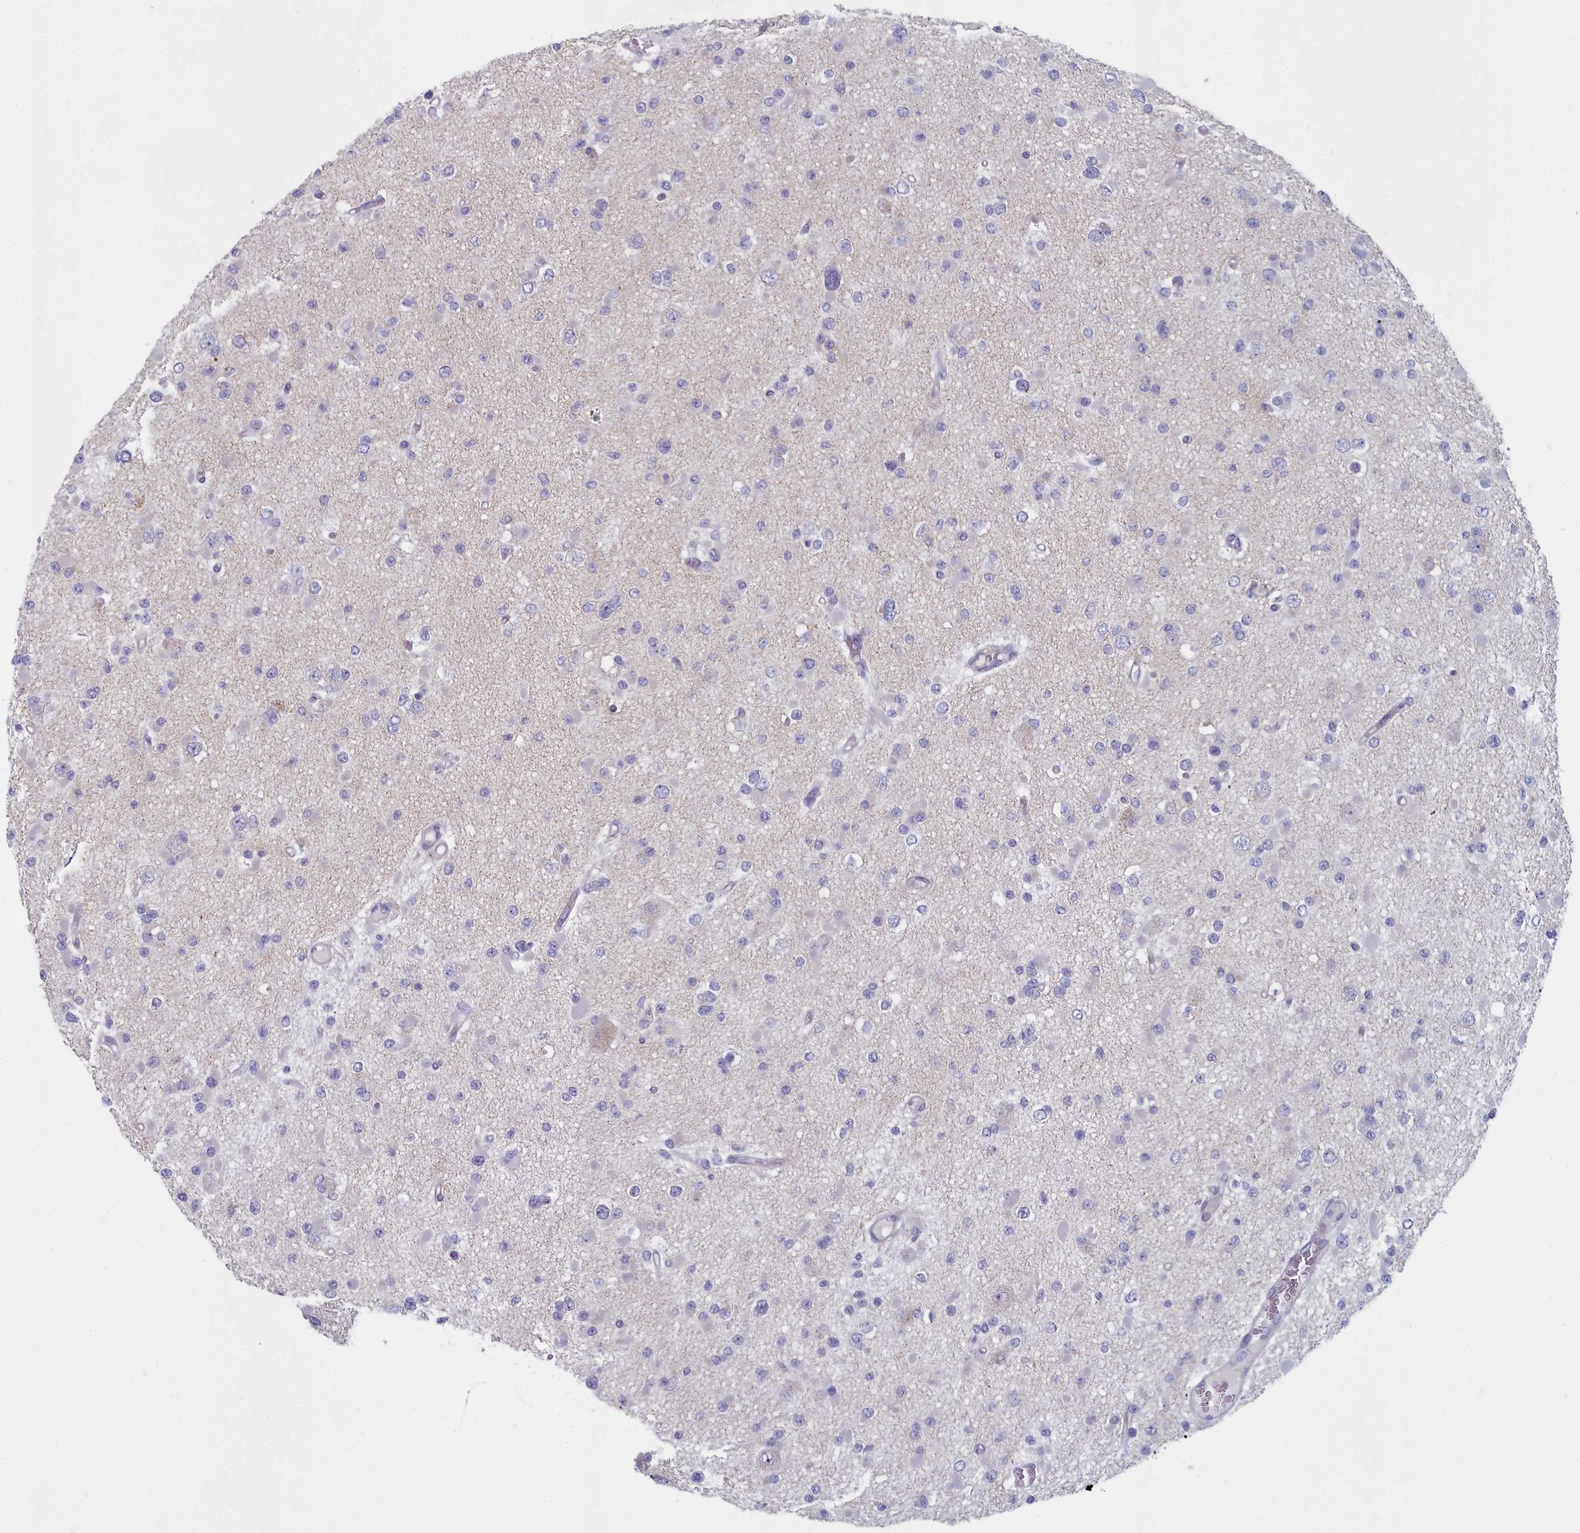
{"staining": {"intensity": "negative", "quantity": "none", "location": "none"}, "tissue": "glioma", "cell_type": "Tumor cells", "image_type": "cancer", "snomed": [{"axis": "morphology", "description": "Glioma, malignant, Low grade"}, {"axis": "topography", "description": "Brain"}], "caption": "DAB immunohistochemical staining of human low-grade glioma (malignant) exhibits no significant expression in tumor cells.", "gene": "INSYN2A", "patient": {"sex": "female", "age": 22}}